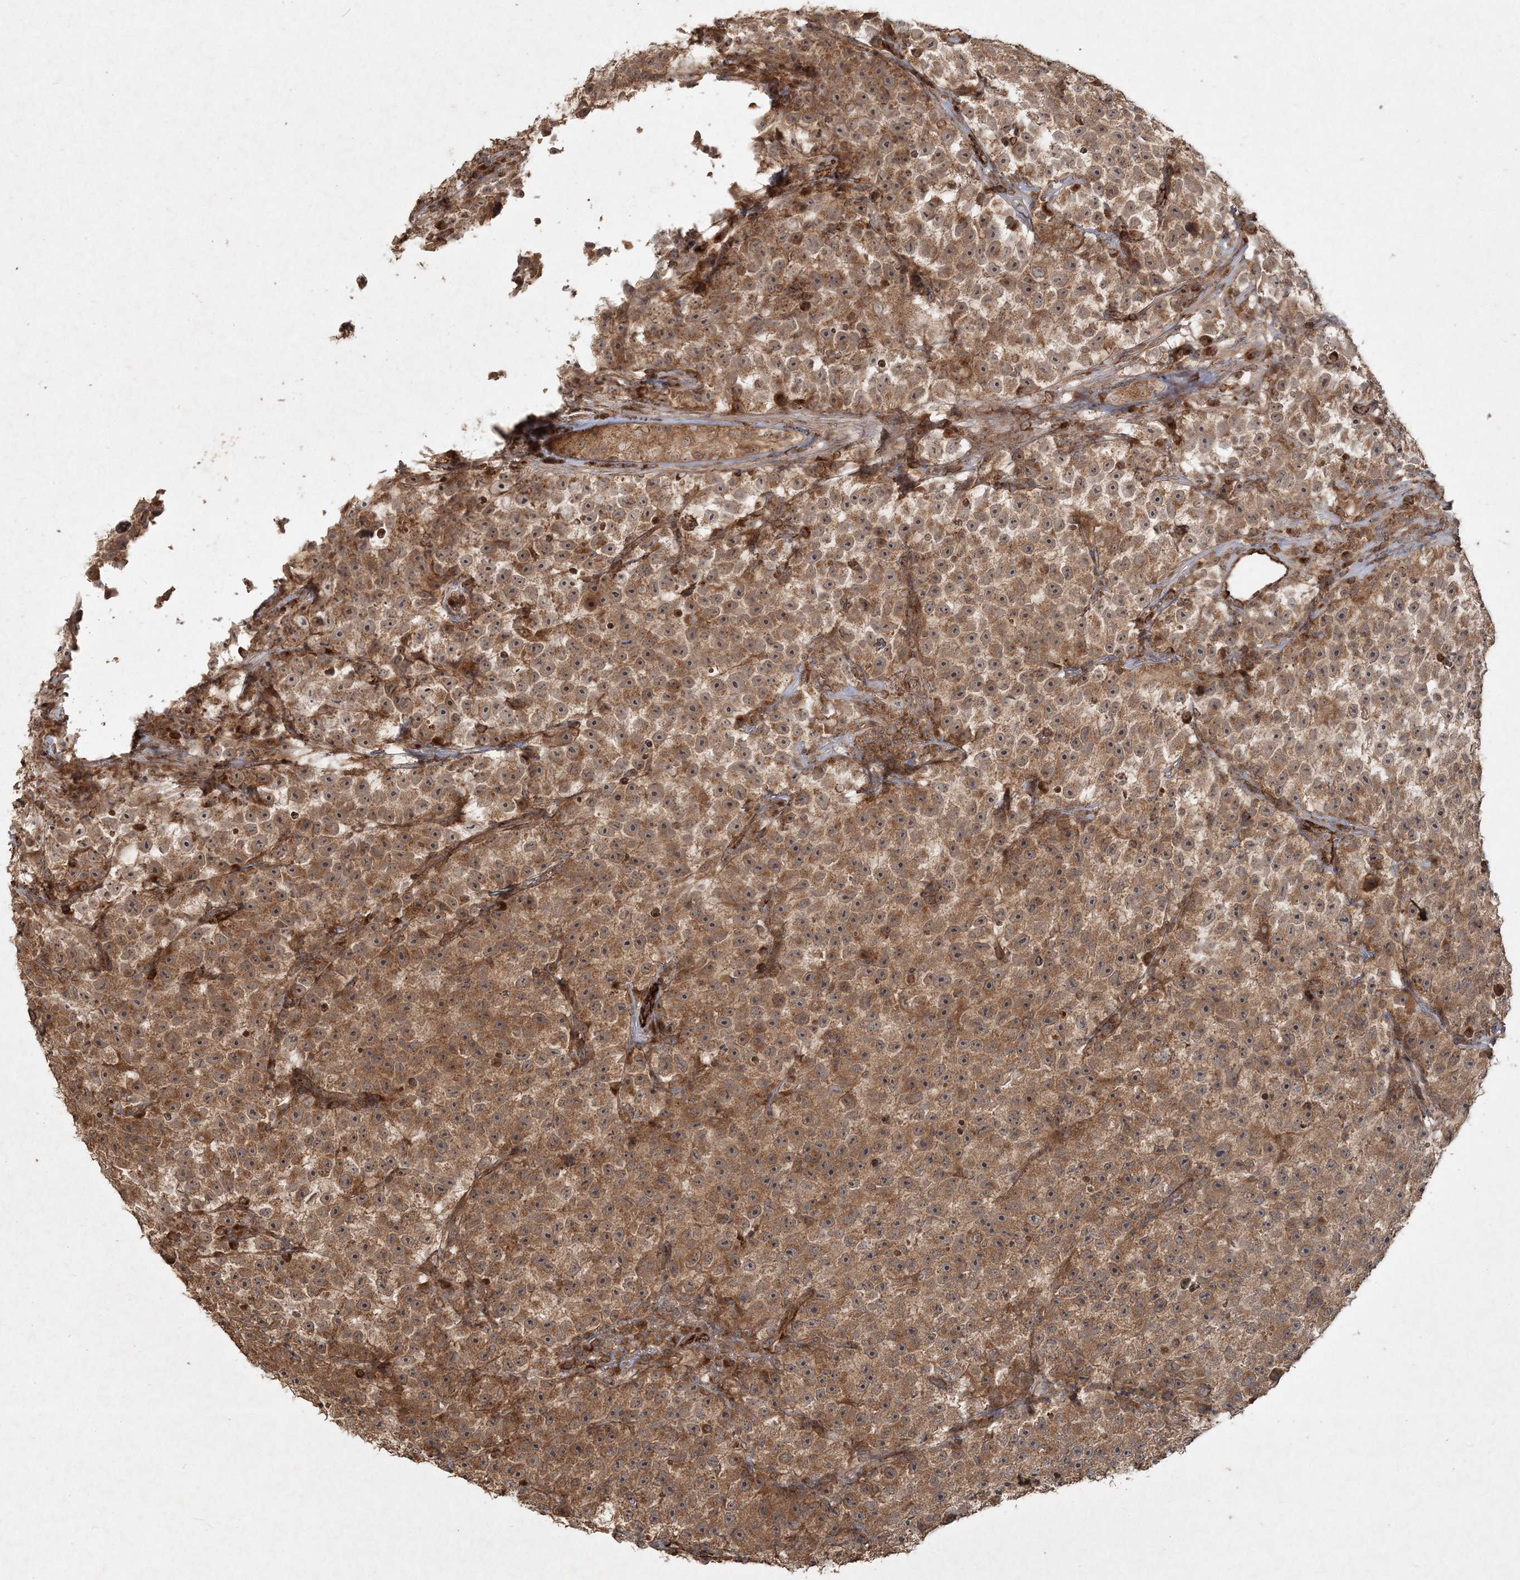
{"staining": {"intensity": "moderate", "quantity": ">75%", "location": "cytoplasmic/membranous,nuclear"}, "tissue": "testis cancer", "cell_type": "Tumor cells", "image_type": "cancer", "snomed": [{"axis": "morphology", "description": "Seminoma, NOS"}, {"axis": "topography", "description": "Testis"}], "caption": "An immunohistochemistry (IHC) photomicrograph of neoplastic tissue is shown. Protein staining in brown highlights moderate cytoplasmic/membranous and nuclear positivity in testis cancer within tumor cells. Immunohistochemistry (ihc) stains the protein of interest in brown and the nuclei are stained blue.", "gene": "ANAPC16", "patient": {"sex": "male", "age": 22}}